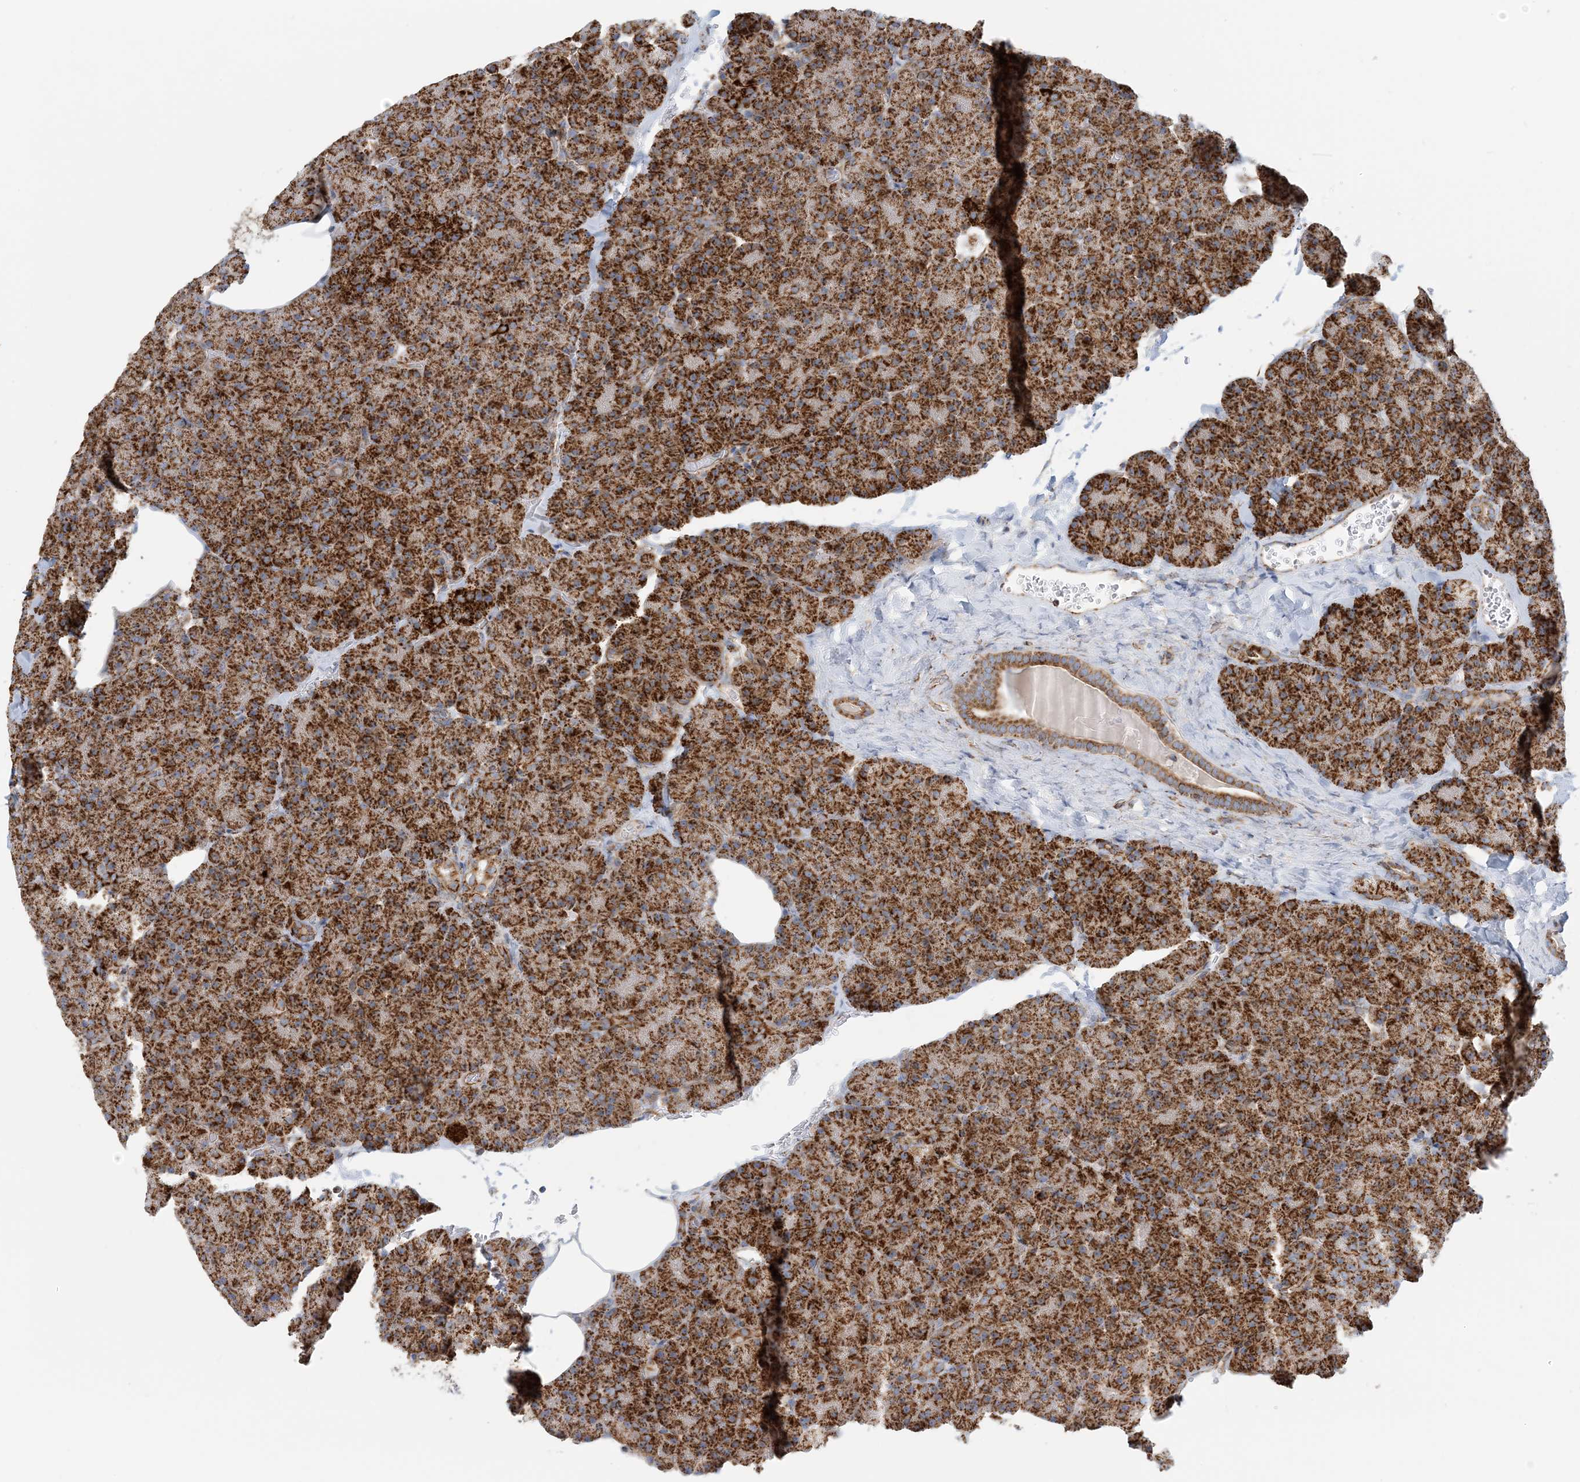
{"staining": {"intensity": "strong", "quantity": ">75%", "location": "cytoplasmic/membranous"}, "tissue": "pancreas", "cell_type": "Exocrine glandular cells", "image_type": "normal", "snomed": [{"axis": "morphology", "description": "Normal tissue, NOS"}, {"axis": "morphology", "description": "Carcinoid, malignant, NOS"}, {"axis": "topography", "description": "Pancreas"}], "caption": "There is high levels of strong cytoplasmic/membranous staining in exocrine glandular cells of unremarkable pancreas, as demonstrated by immunohistochemical staining (brown color).", "gene": "COA3", "patient": {"sex": "female", "age": 35}}